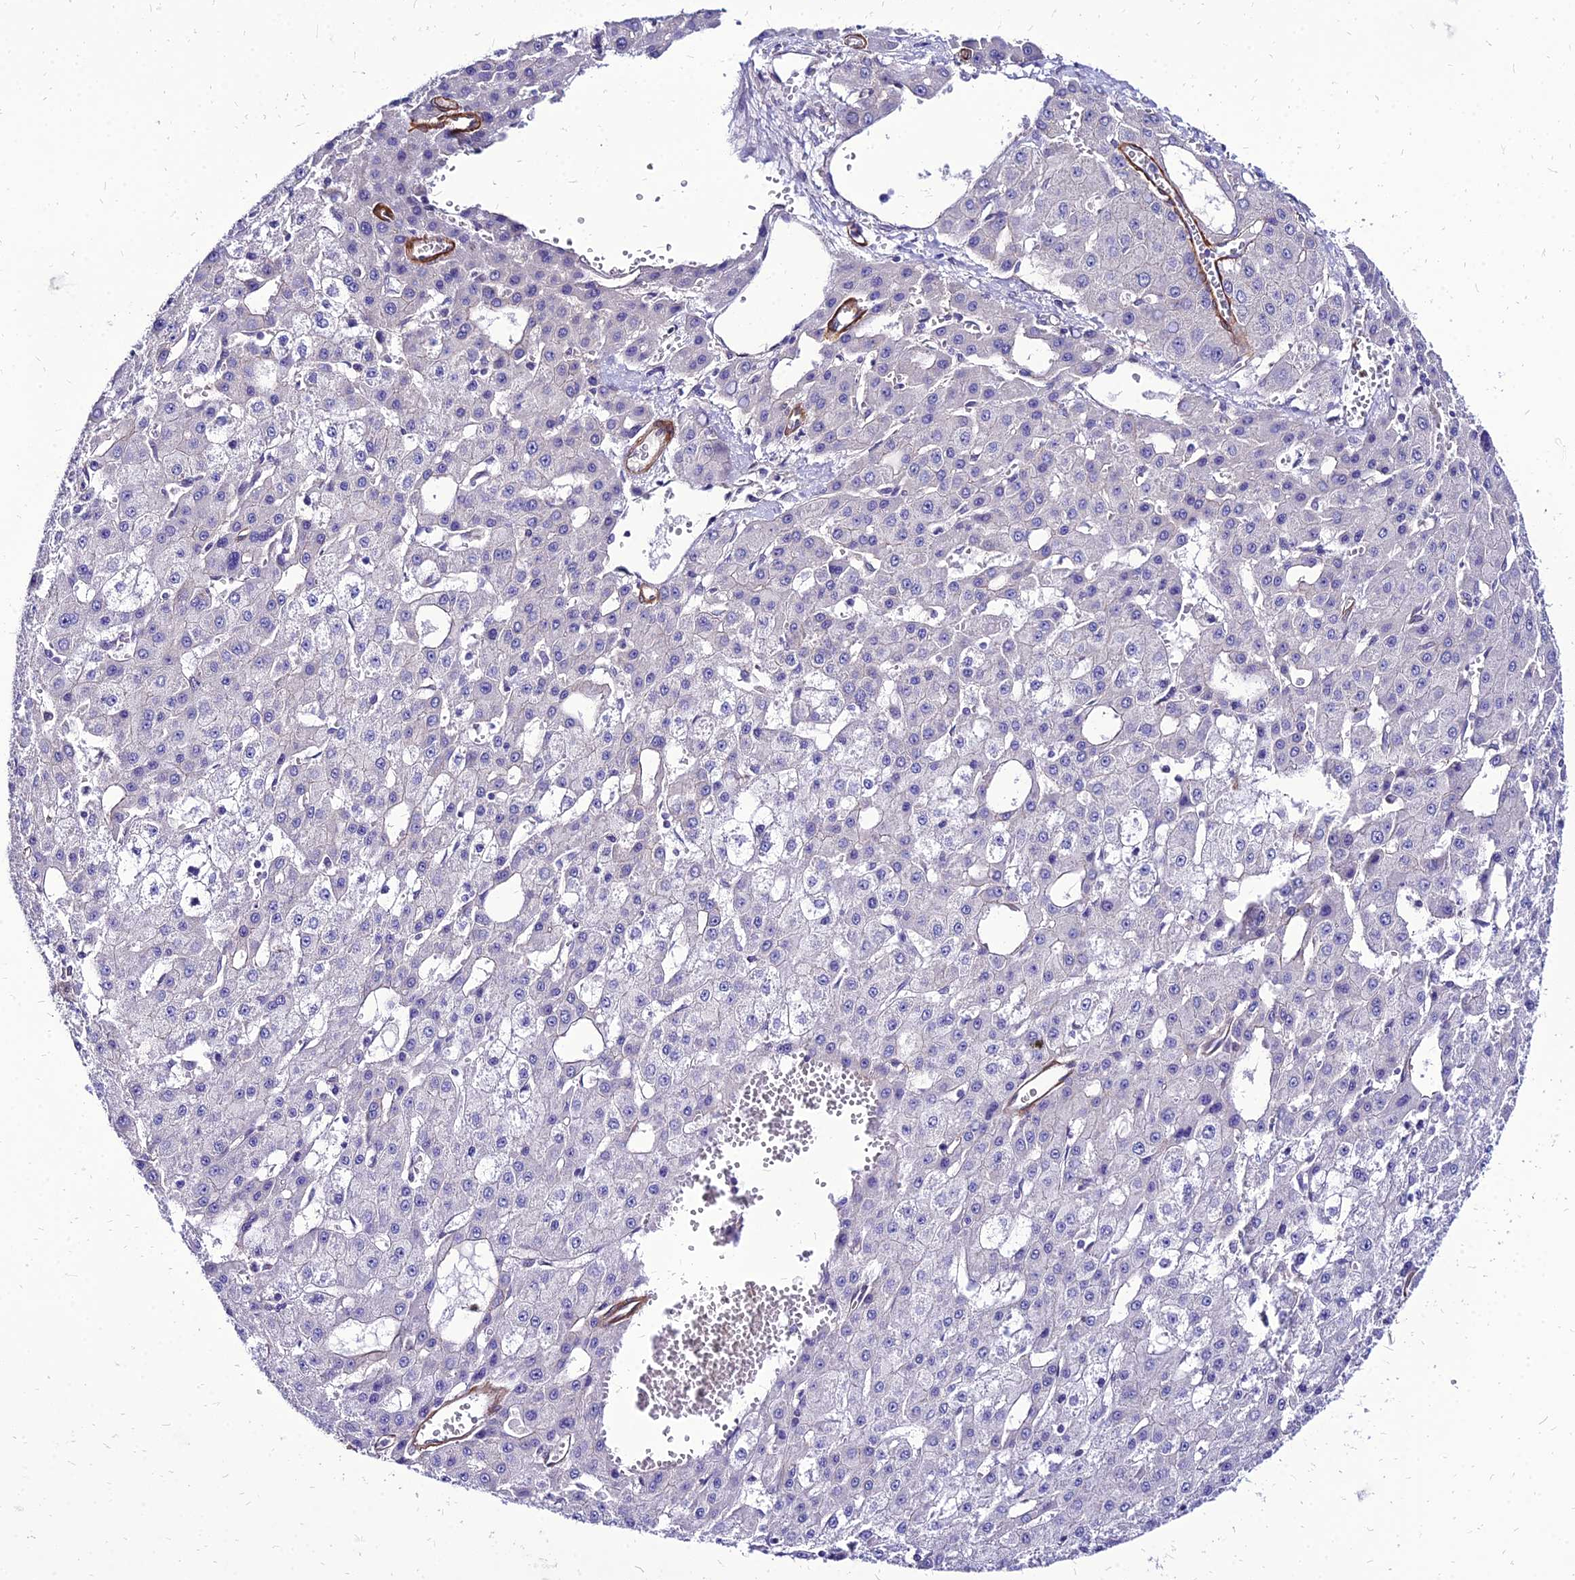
{"staining": {"intensity": "negative", "quantity": "none", "location": "none"}, "tissue": "liver cancer", "cell_type": "Tumor cells", "image_type": "cancer", "snomed": [{"axis": "morphology", "description": "Carcinoma, Hepatocellular, NOS"}, {"axis": "topography", "description": "Liver"}], "caption": "The immunohistochemistry (IHC) image has no significant positivity in tumor cells of liver cancer (hepatocellular carcinoma) tissue.", "gene": "YEATS2", "patient": {"sex": "male", "age": 47}}